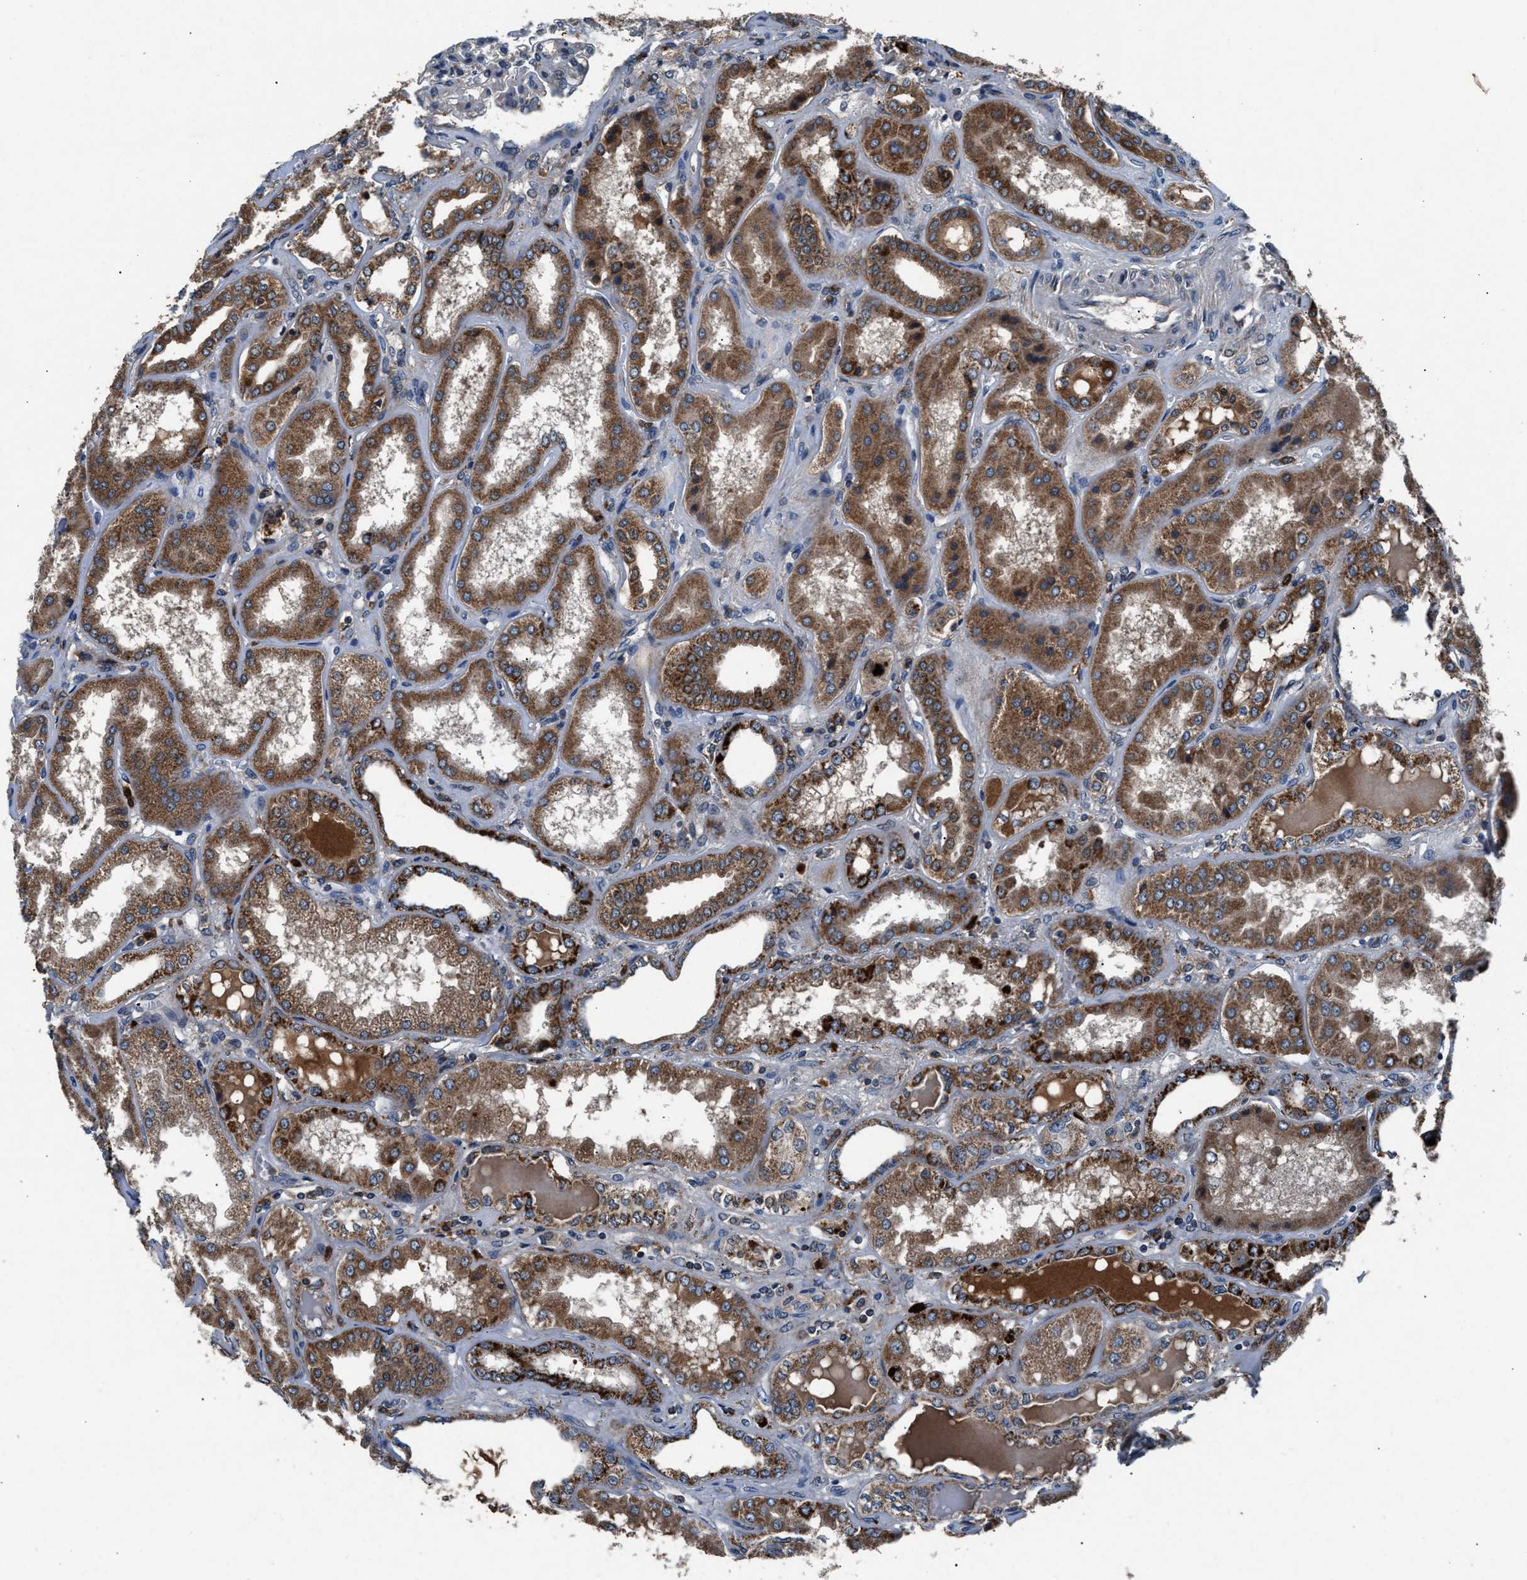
{"staining": {"intensity": "weak", "quantity": "<25%", "location": "cytoplasmic/membranous"}, "tissue": "kidney", "cell_type": "Cells in glomeruli", "image_type": "normal", "snomed": [{"axis": "morphology", "description": "Normal tissue, NOS"}, {"axis": "topography", "description": "Kidney"}], "caption": "An IHC histopathology image of normal kidney is shown. There is no staining in cells in glomeruli of kidney. Nuclei are stained in blue.", "gene": "FAM221A", "patient": {"sex": "female", "age": 56}}